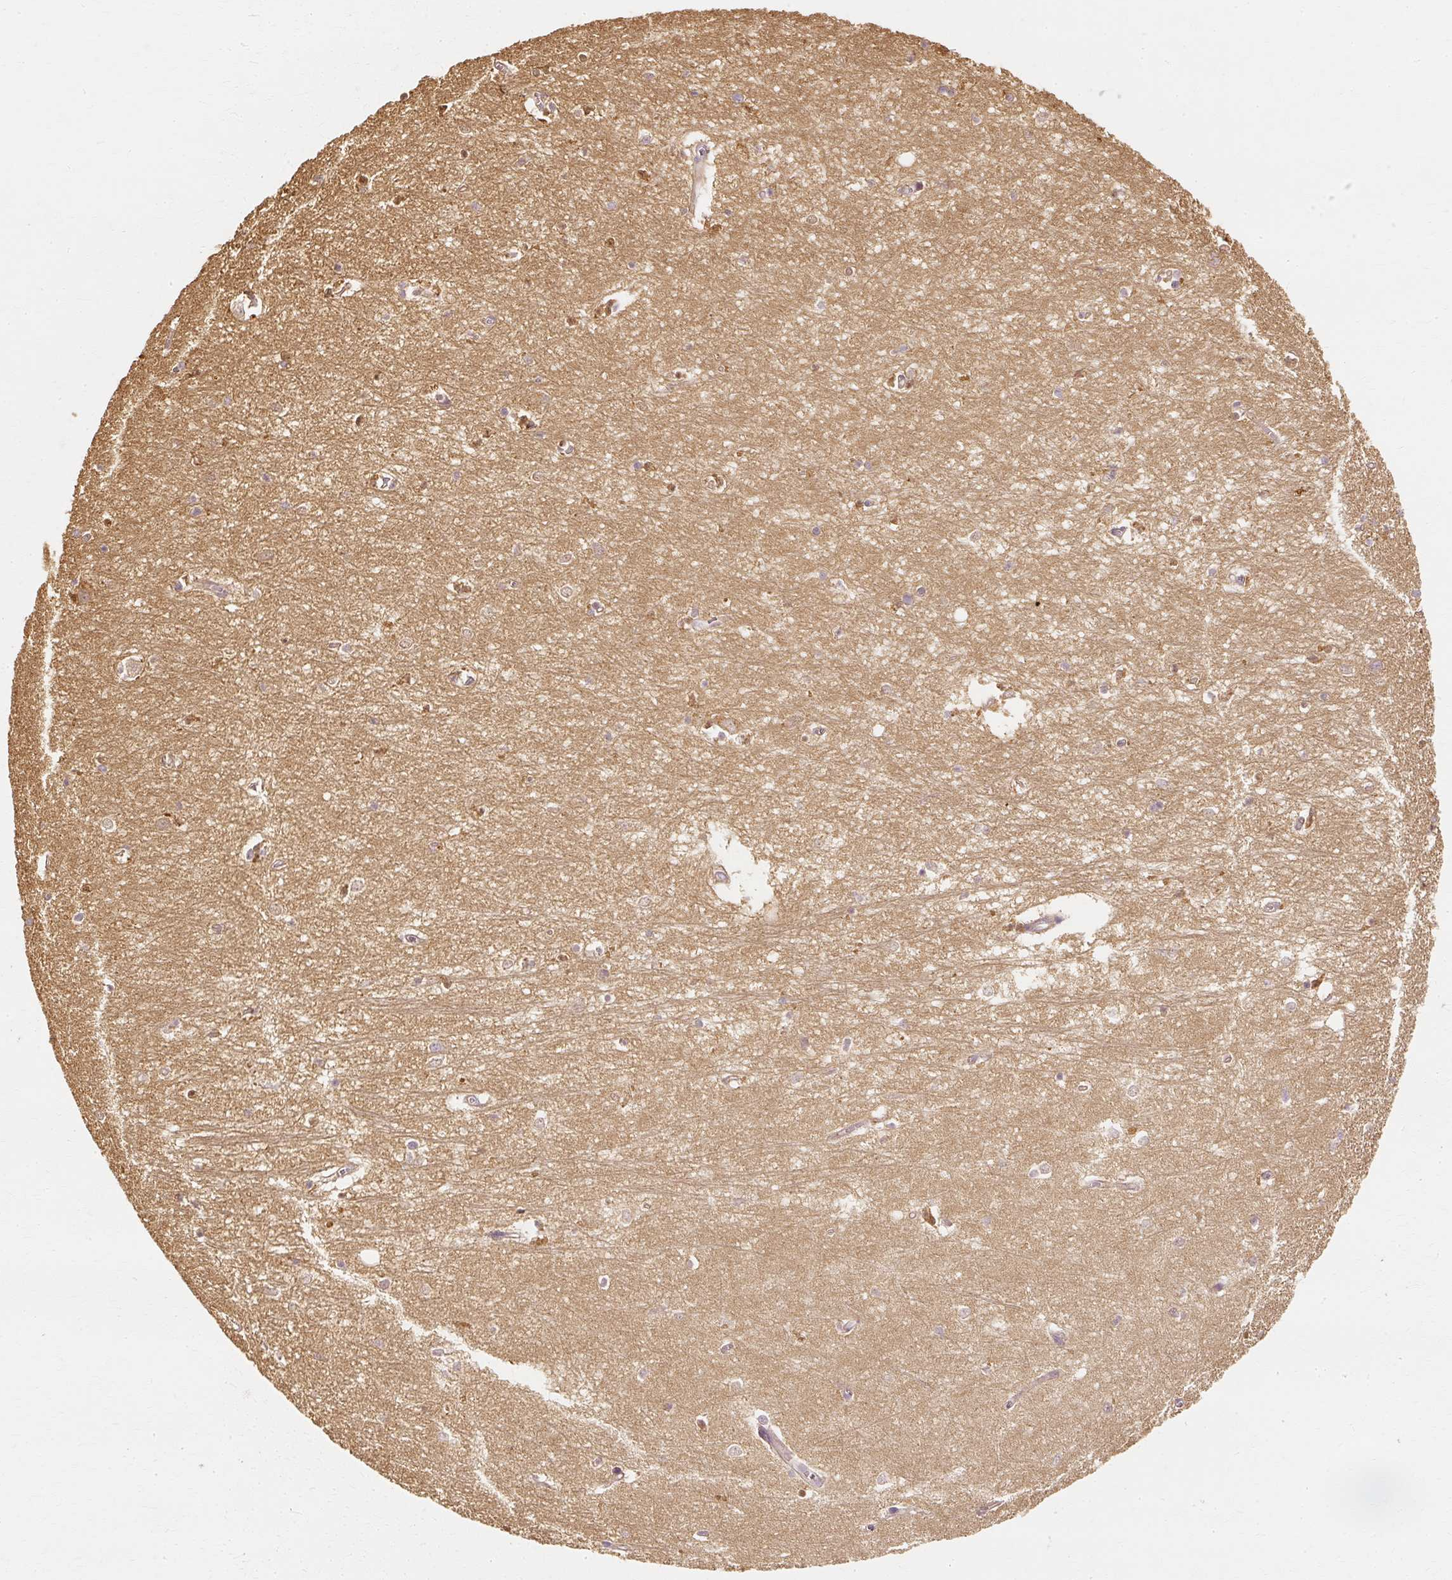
{"staining": {"intensity": "weak", "quantity": "<25%", "location": "cytoplasmic/membranous"}, "tissue": "hippocampus", "cell_type": "Glial cells", "image_type": "normal", "snomed": [{"axis": "morphology", "description": "Normal tissue, NOS"}, {"axis": "topography", "description": "Hippocampus"}], "caption": "A high-resolution micrograph shows immunohistochemistry staining of unremarkable hippocampus, which exhibits no significant positivity in glial cells.", "gene": "GNAQ", "patient": {"sex": "female", "age": 64}}